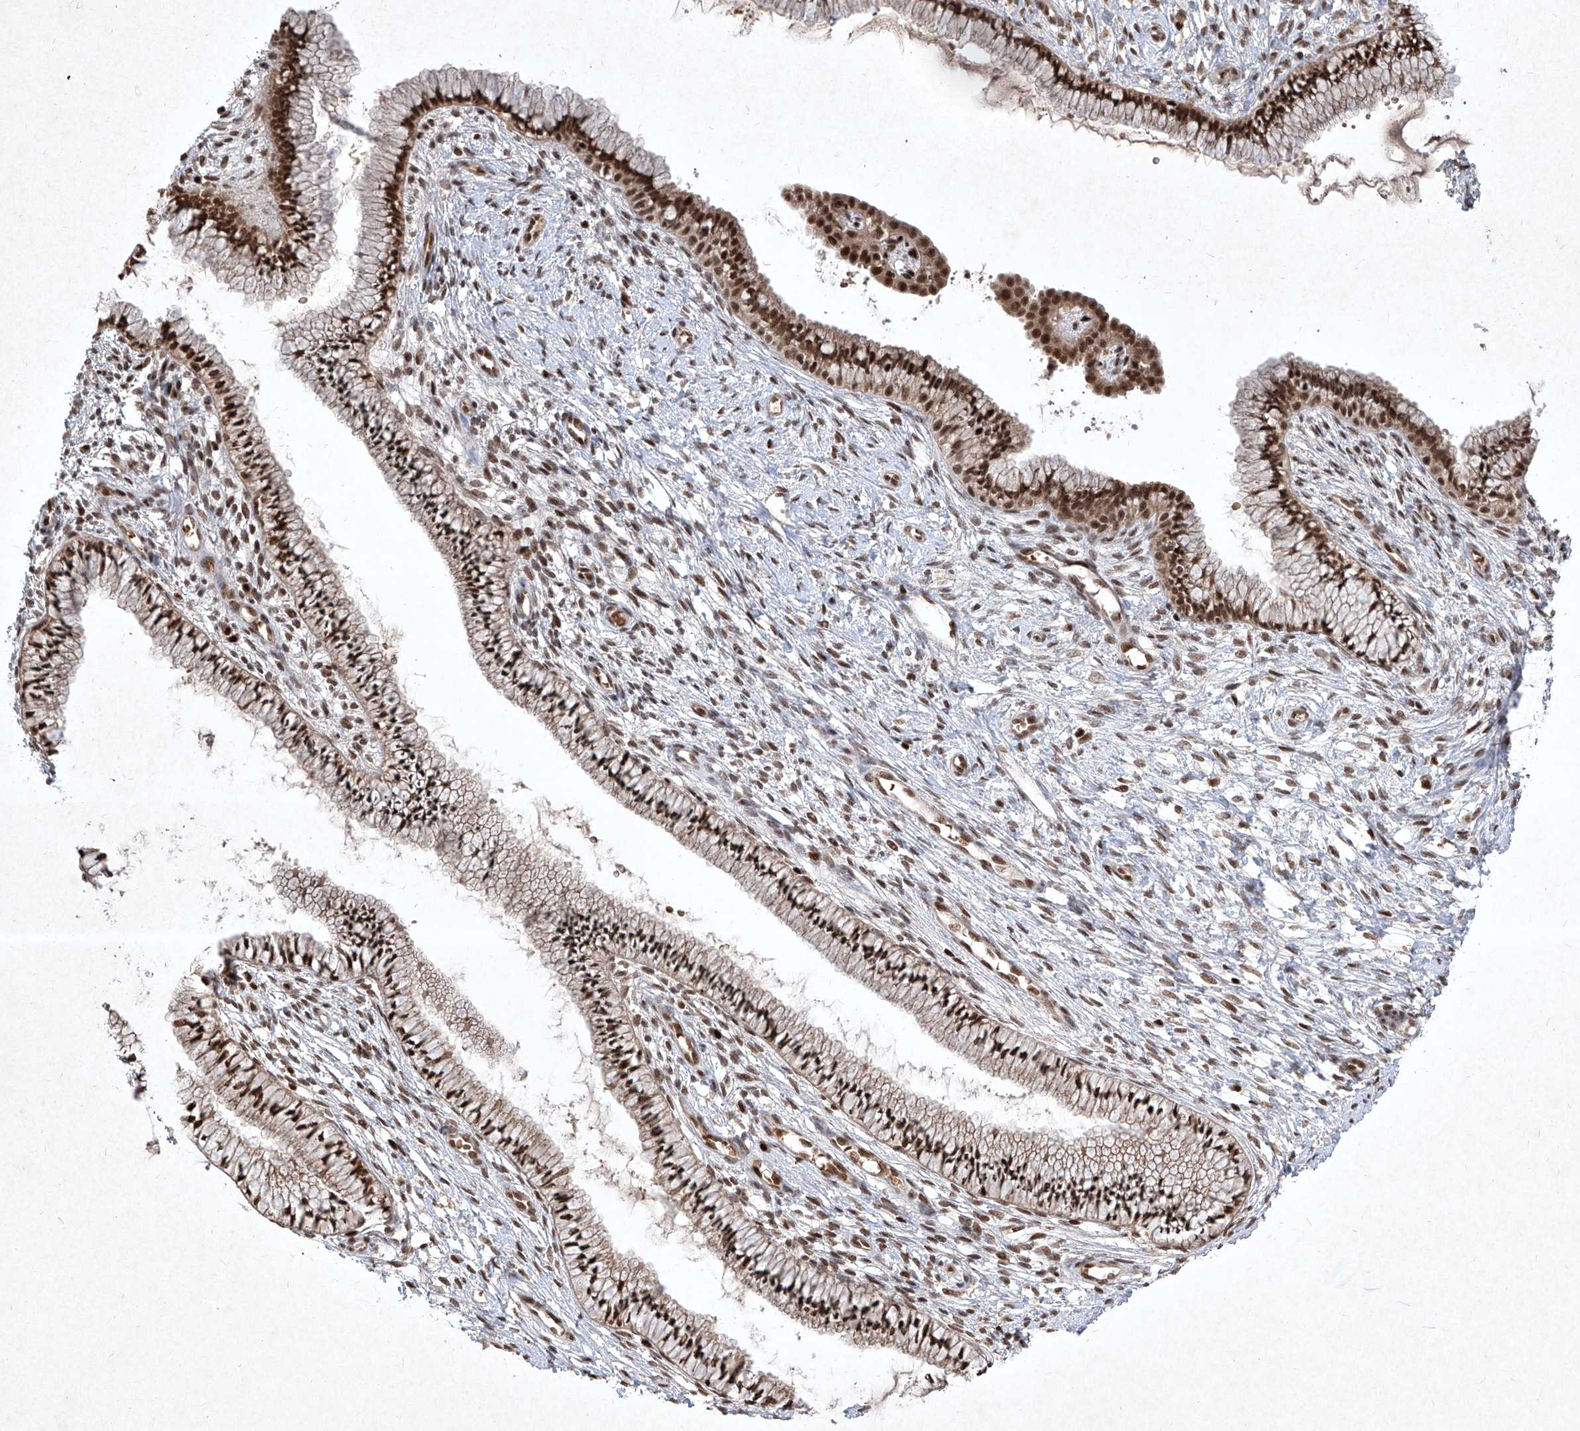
{"staining": {"intensity": "strong", "quantity": ">75%", "location": "cytoplasmic/membranous,nuclear"}, "tissue": "cervix", "cell_type": "Glandular cells", "image_type": "normal", "snomed": [{"axis": "morphology", "description": "Normal tissue, NOS"}, {"axis": "topography", "description": "Cervix"}], "caption": "Strong cytoplasmic/membranous,nuclear staining for a protein is present in approximately >75% of glandular cells of benign cervix using immunohistochemistry.", "gene": "IRF2", "patient": {"sex": "female", "age": 36}}